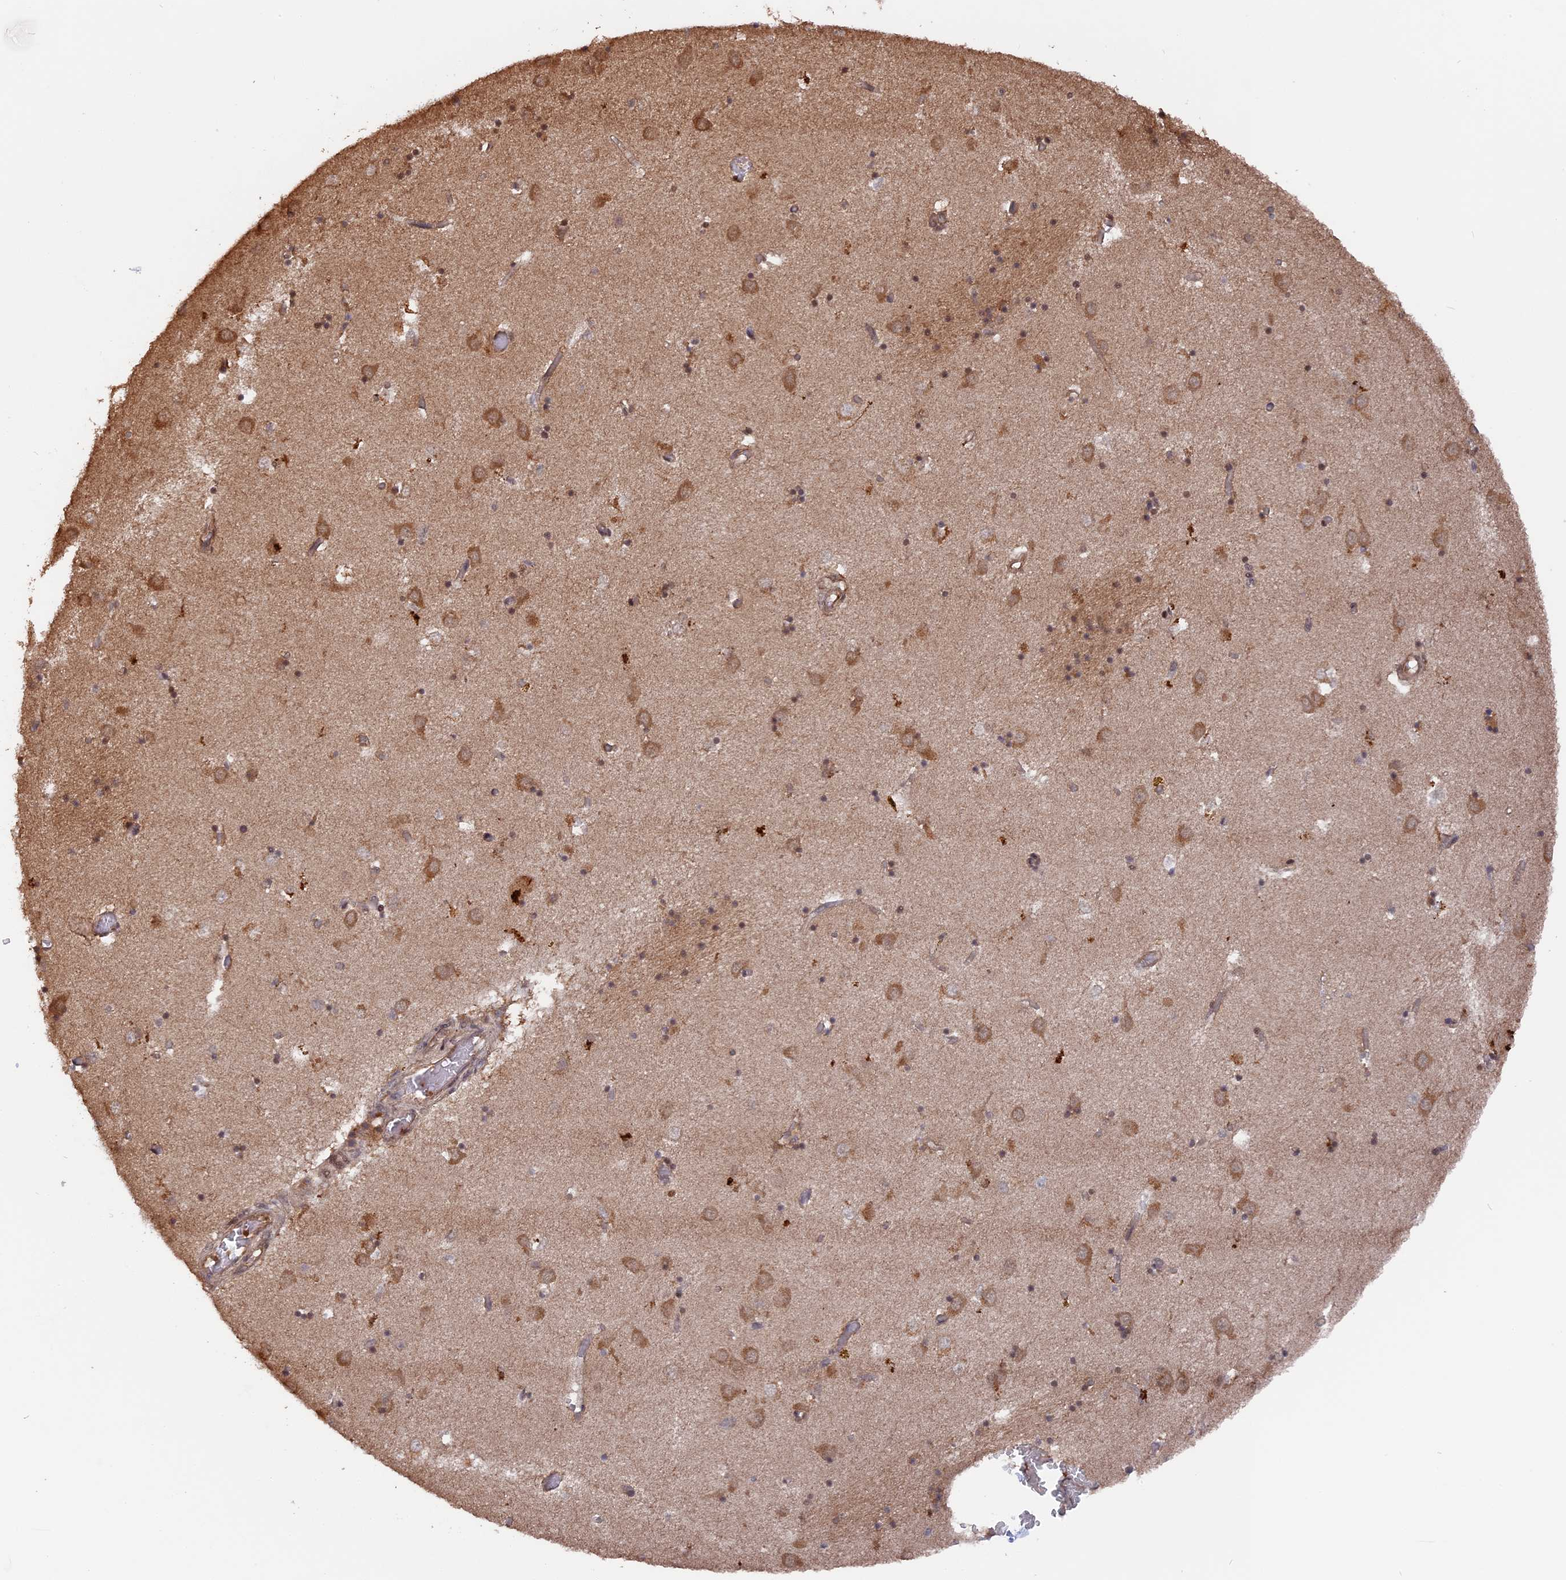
{"staining": {"intensity": "moderate", "quantity": "<25%", "location": "nuclear"}, "tissue": "caudate", "cell_type": "Glial cells", "image_type": "normal", "snomed": [{"axis": "morphology", "description": "Normal tissue, NOS"}, {"axis": "topography", "description": "Lateral ventricle wall"}], "caption": "Glial cells display low levels of moderate nuclear positivity in about <25% of cells in unremarkable human caudate. Using DAB (brown) and hematoxylin (blue) stains, captured at high magnification using brightfield microscopy.", "gene": "TELO2", "patient": {"sex": "male", "age": 70}}